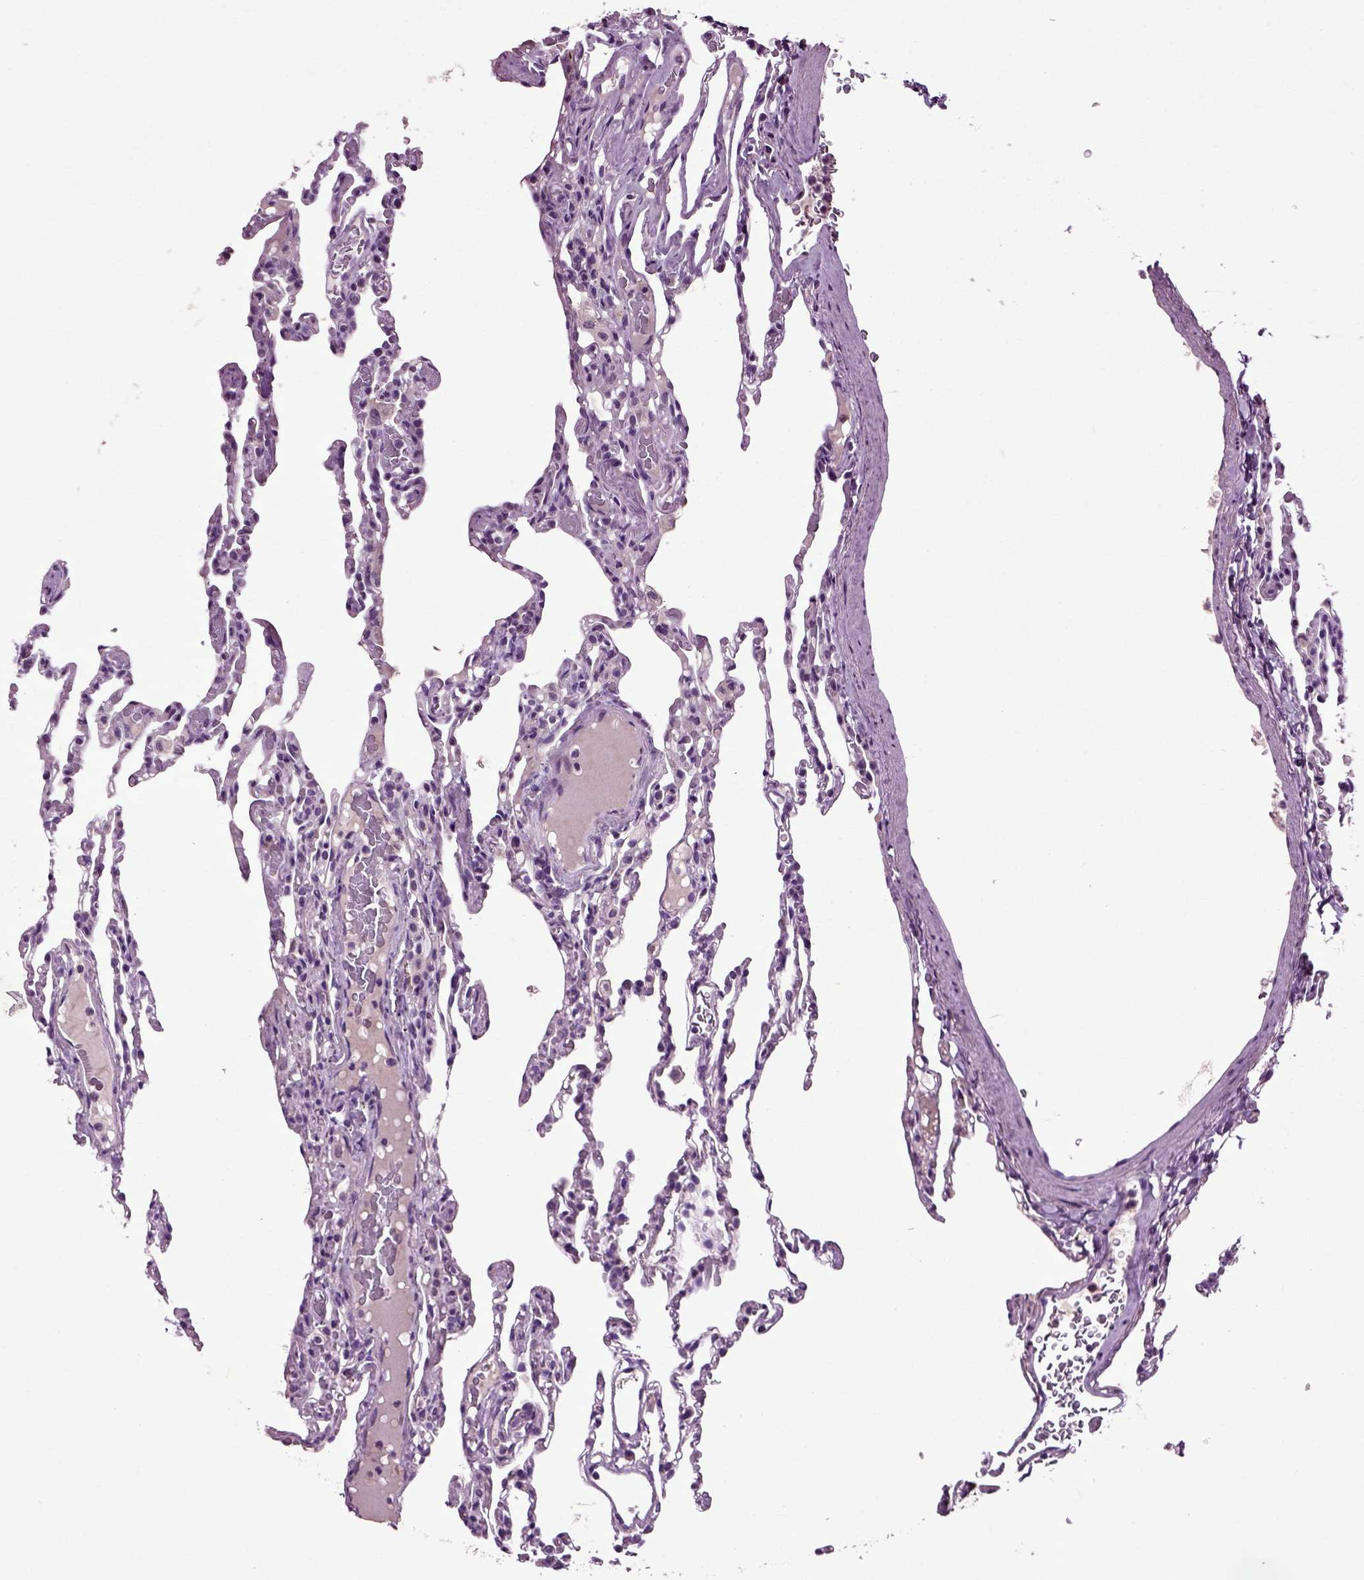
{"staining": {"intensity": "negative", "quantity": "none", "location": "none"}, "tissue": "lung", "cell_type": "Alveolar cells", "image_type": "normal", "snomed": [{"axis": "morphology", "description": "Normal tissue, NOS"}, {"axis": "topography", "description": "Lung"}], "caption": "Lung stained for a protein using IHC shows no expression alveolar cells.", "gene": "CRHR1", "patient": {"sex": "female", "age": 43}}